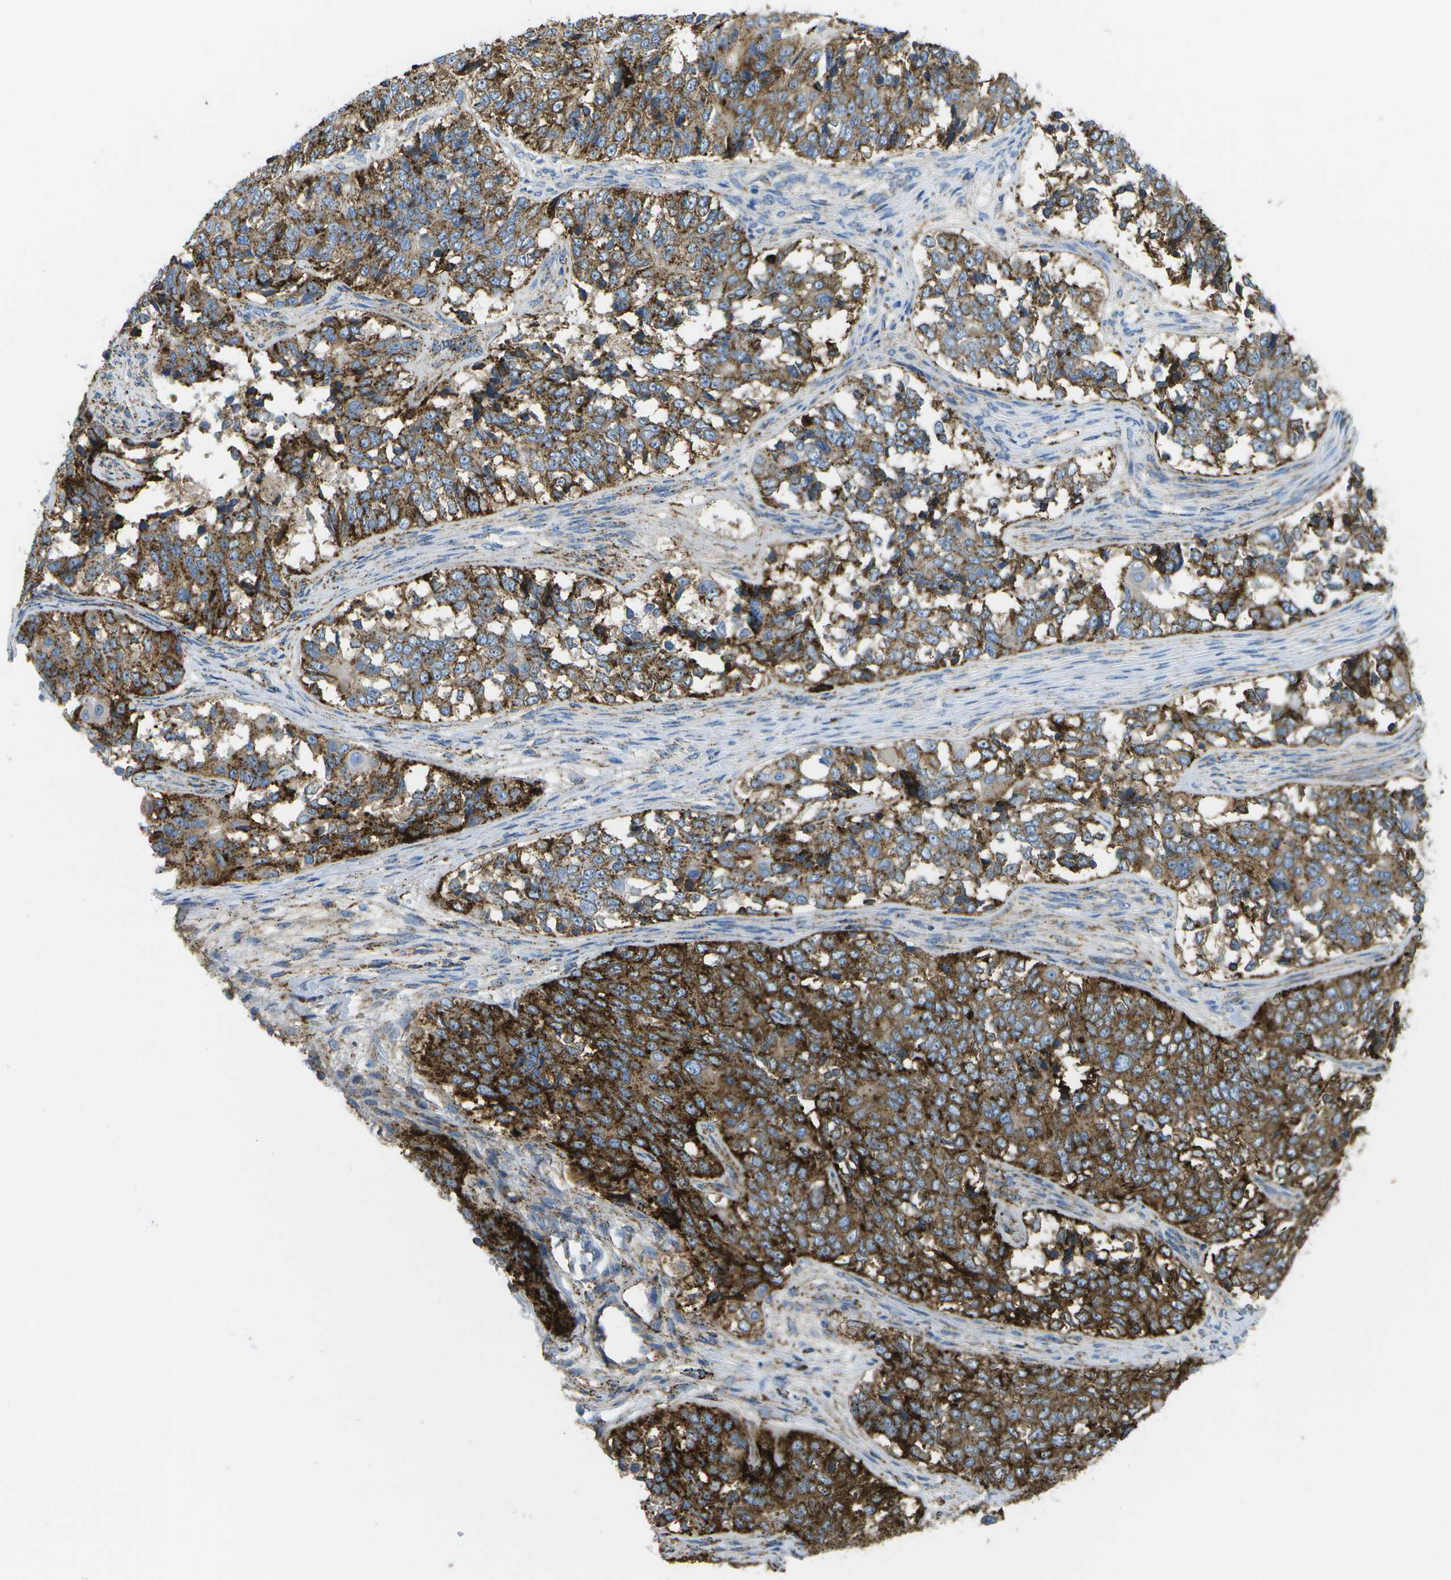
{"staining": {"intensity": "strong", "quantity": ">75%", "location": "cytoplasmic/membranous"}, "tissue": "ovarian cancer", "cell_type": "Tumor cells", "image_type": "cancer", "snomed": [{"axis": "morphology", "description": "Carcinoma, endometroid"}, {"axis": "topography", "description": "Ovary"}], "caption": "Immunohistochemistry (DAB) staining of ovarian endometroid carcinoma shows strong cytoplasmic/membranous protein staining in approximately >75% of tumor cells.", "gene": "PRCP", "patient": {"sex": "female", "age": 51}}